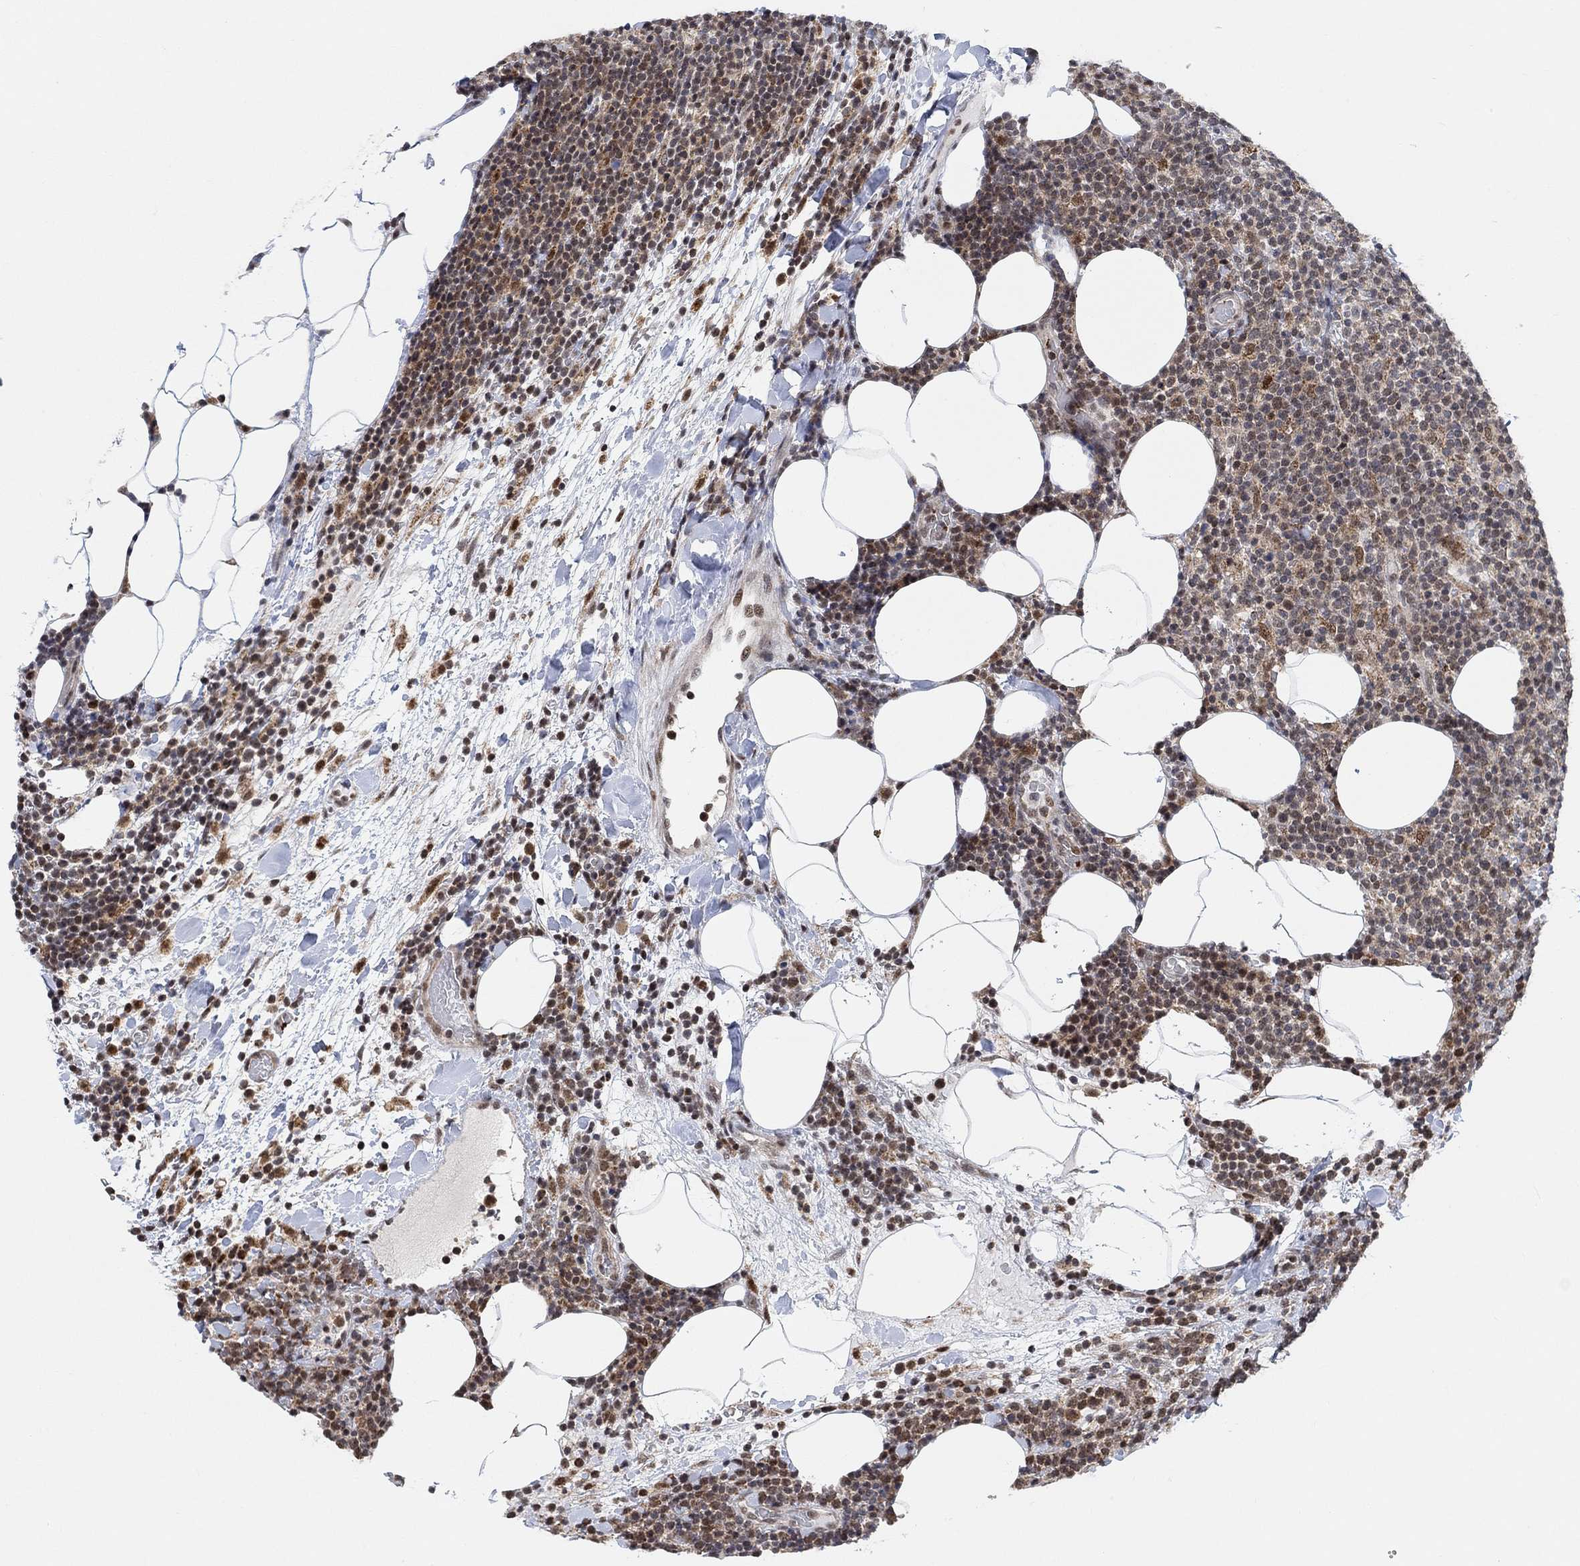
{"staining": {"intensity": "moderate", "quantity": "<25%", "location": "nuclear"}, "tissue": "lymphoma", "cell_type": "Tumor cells", "image_type": "cancer", "snomed": [{"axis": "morphology", "description": "Malignant lymphoma, non-Hodgkin's type, High grade"}, {"axis": "topography", "description": "Lymph node"}], "caption": "This photomicrograph demonstrates immunohistochemistry (IHC) staining of malignant lymphoma, non-Hodgkin's type (high-grade), with low moderate nuclear staining in about <25% of tumor cells.", "gene": "PWWP2B", "patient": {"sex": "male", "age": 61}}